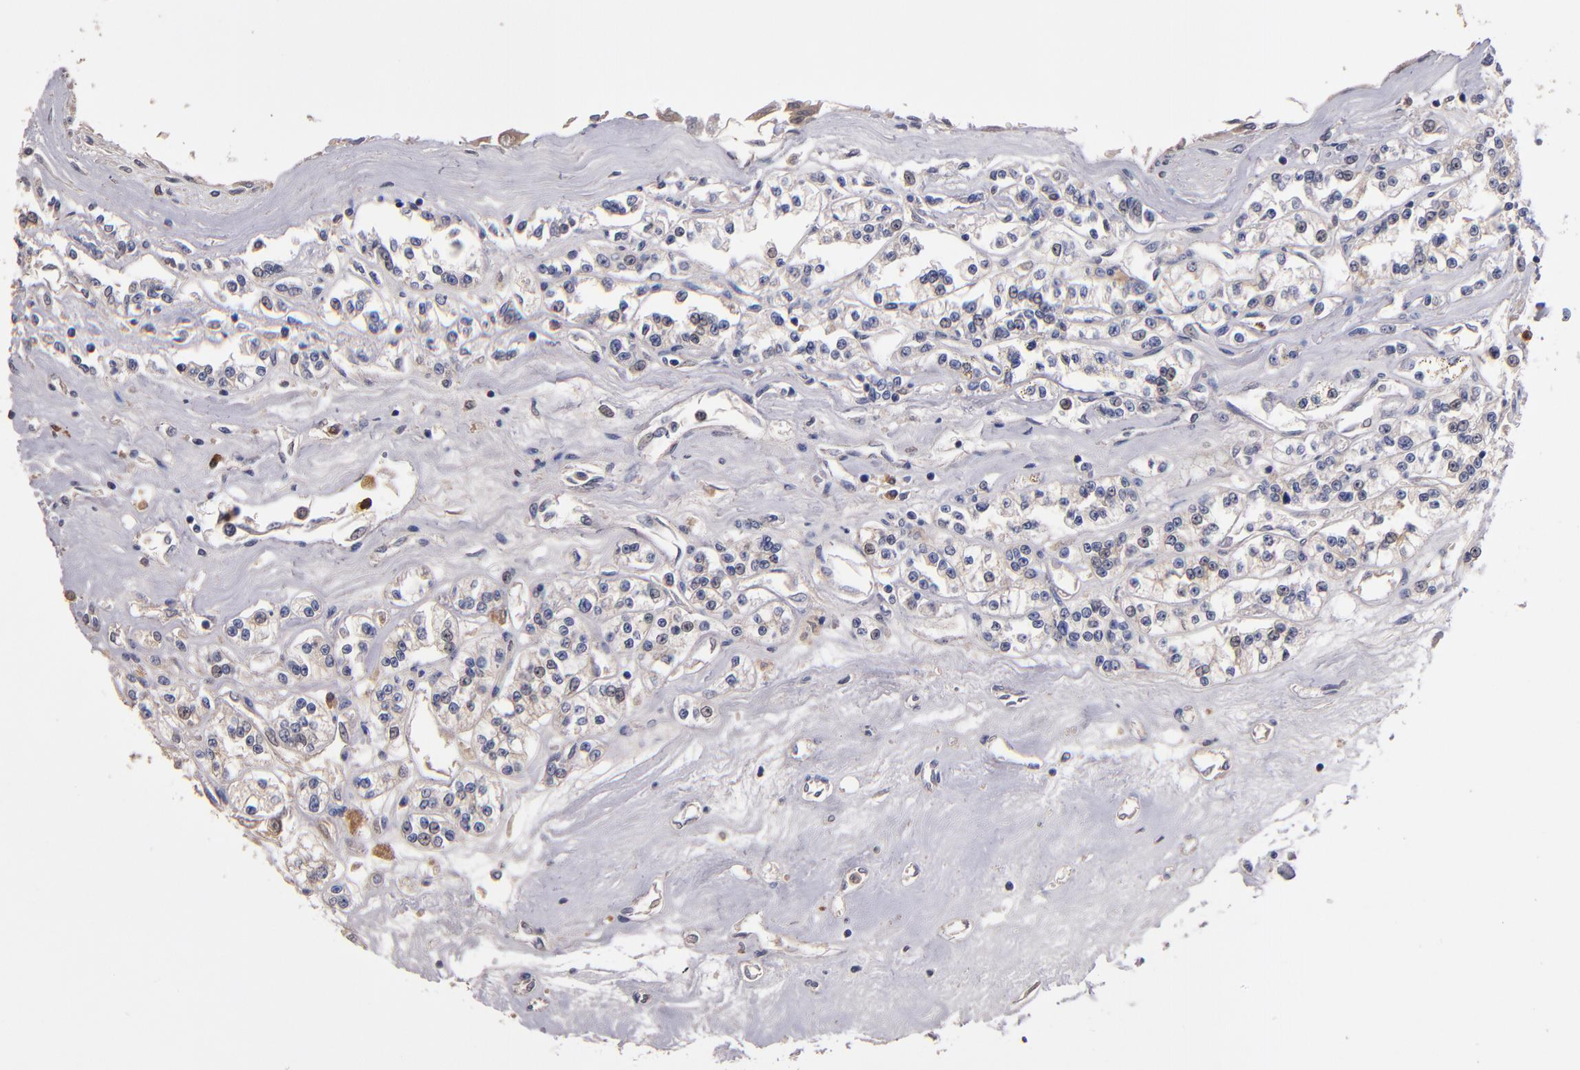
{"staining": {"intensity": "weak", "quantity": "25%-75%", "location": "cytoplasmic/membranous"}, "tissue": "renal cancer", "cell_type": "Tumor cells", "image_type": "cancer", "snomed": [{"axis": "morphology", "description": "Adenocarcinoma, NOS"}, {"axis": "topography", "description": "Kidney"}], "caption": "Immunohistochemical staining of human renal cancer (adenocarcinoma) reveals low levels of weak cytoplasmic/membranous expression in approximately 25%-75% of tumor cells.", "gene": "TTLL12", "patient": {"sex": "female", "age": 76}}